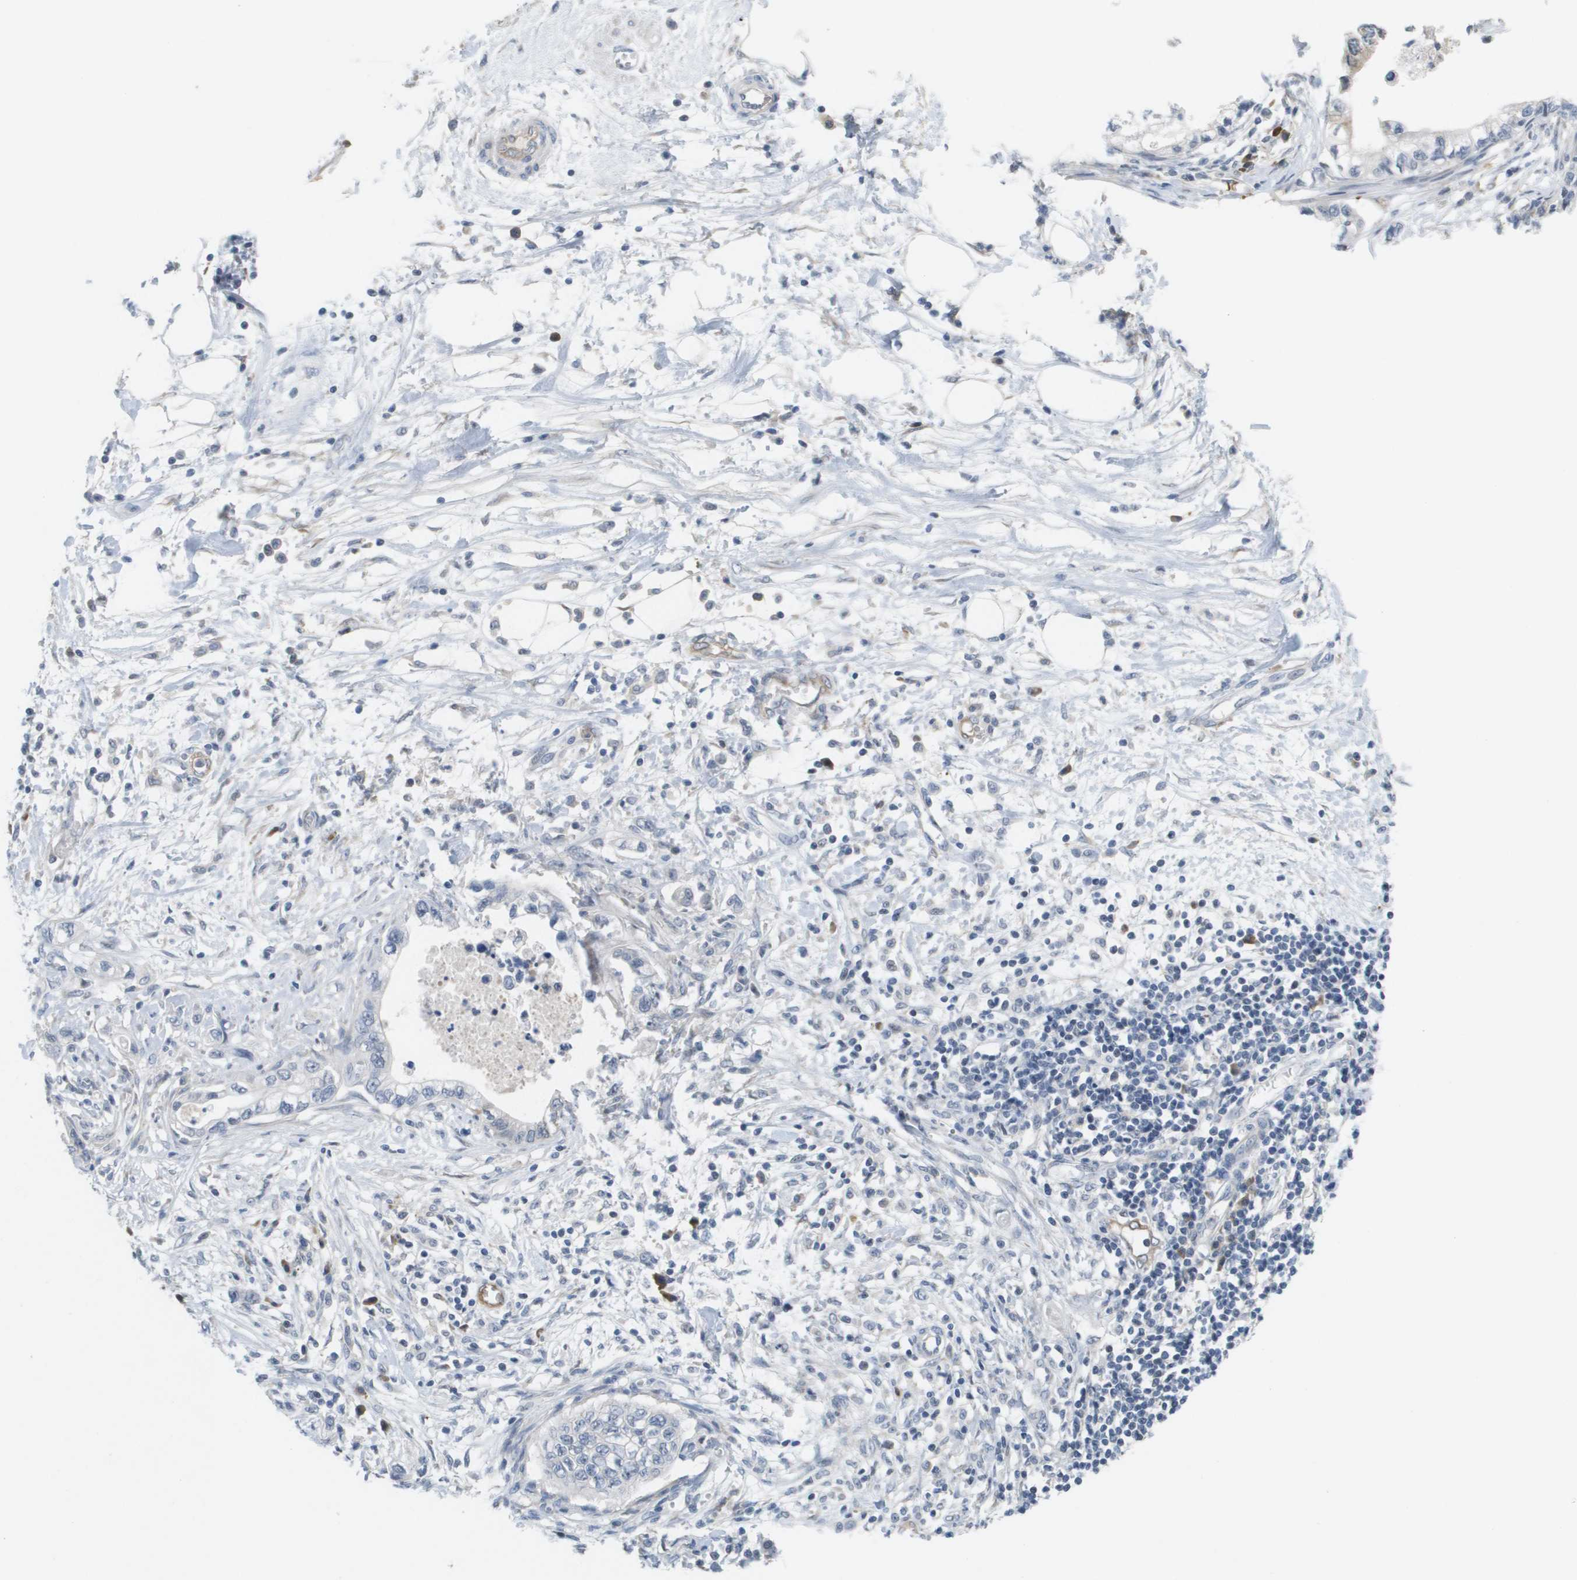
{"staining": {"intensity": "moderate", "quantity": "<25%", "location": "cytoplasmic/membranous"}, "tissue": "pancreatic cancer", "cell_type": "Tumor cells", "image_type": "cancer", "snomed": [{"axis": "morphology", "description": "Adenocarcinoma, NOS"}, {"axis": "topography", "description": "Pancreas"}], "caption": "Immunohistochemistry (DAB) staining of adenocarcinoma (pancreatic) exhibits moderate cytoplasmic/membranous protein positivity in approximately <25% of tumor cells. (IHC, brightfield microscopy, high magnification).", "gene": "MARCHF8", "patient": {"sex": "male", "age": 56}}